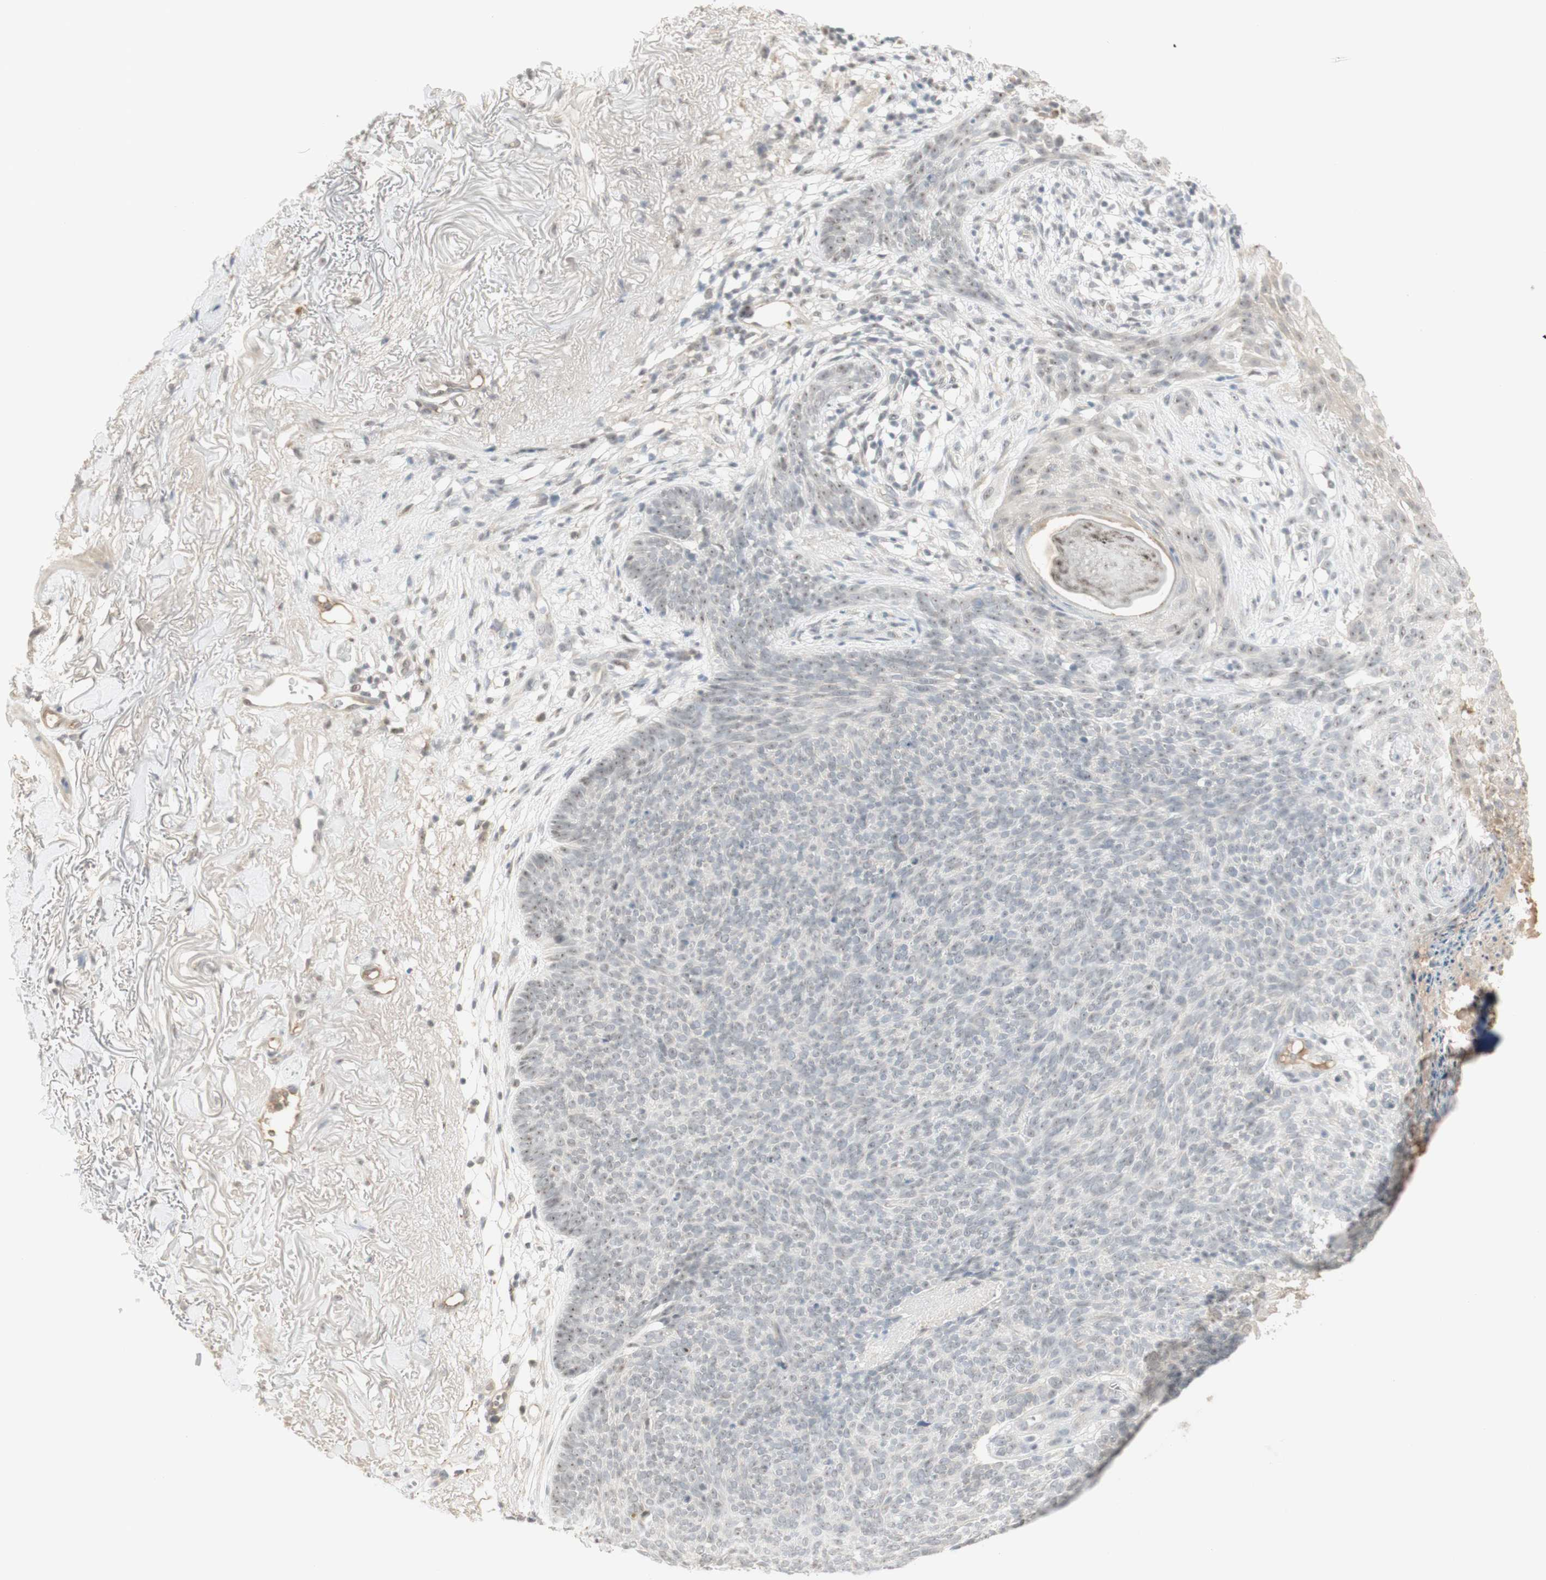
{"staining": {"intensity": "negative", "quantity": "none", "location": "none"}, "tissue": "skin cancer", "cell_type": "Tumor cells", "image_type": "cancer", "snomed": [{"axis": "morphology", "description": "Normal tissue, NOS"}, {"axis": "morphology", "description": "Basal cell carcinoma"}, {"axis": "topography", "description": "Skin"}], "caption": "The photomicrograph exhibits no significant positivity in tumor cells of skin basal cell carcinoma. Brightfield microscopy of immunohistochemistry stained with DAB (brown) and hematoxylin (blue), captured at high magnification.", "gene": "PLCD4", "patient": {"sex": "female", "age": 70}}